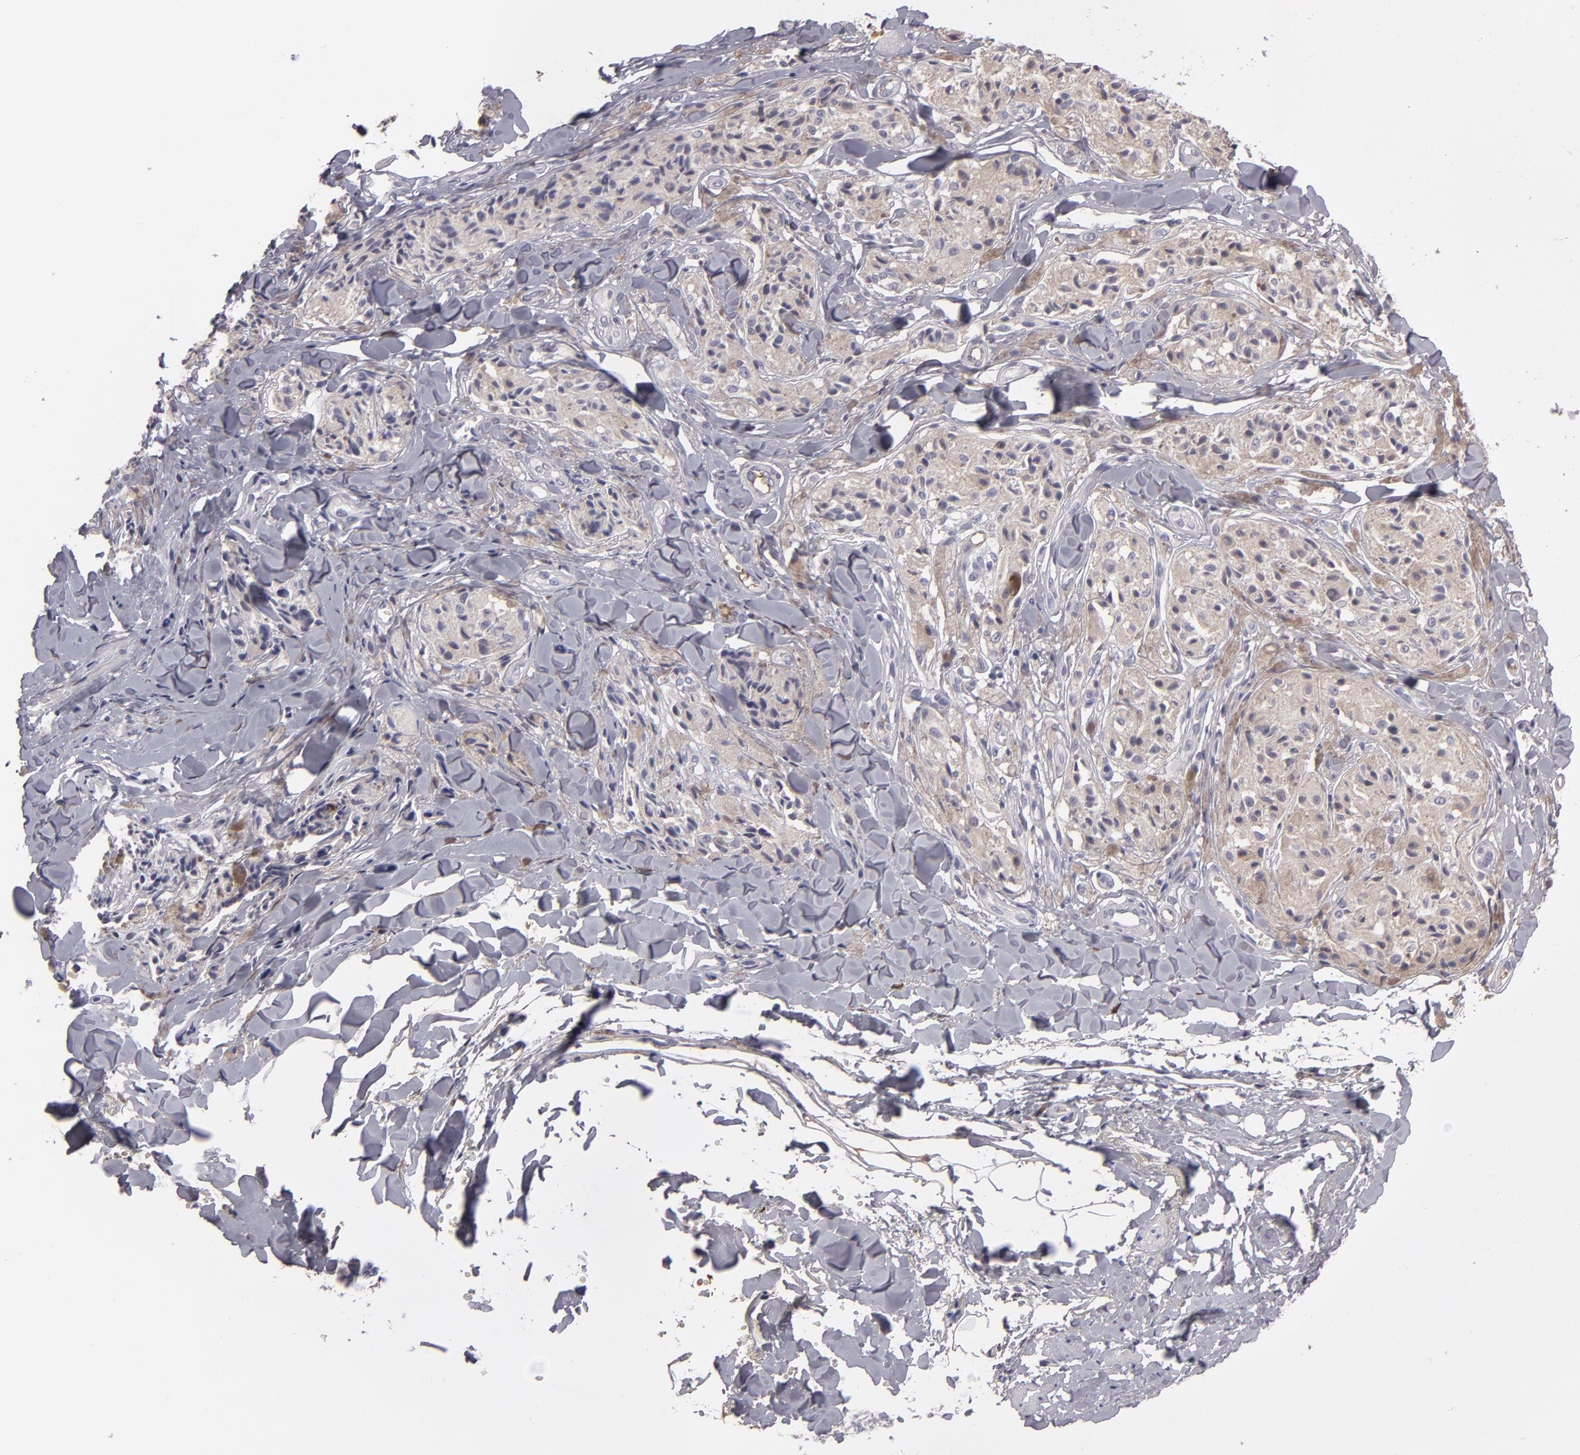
{"staining": {"intensity": "negative", "quantity": "none", "location": "none"}, "tissue": "melanoma", "cell_type": "Tumor cells", "image_type": "cancer", "snomed": [{"axis": "morphology", "description": "Malignant melanoma, Metastatic site"}, {"axis": "topography", "description": "Skin"}], "caption": "Immunohistochemistry image of neoplastic tissue: melanoma stained with DAB (3,3'-diaminobenzidine) reveals no significant protein staining in tumor cells. The staining is performed using DAB brown chromogen with nuclei counter-stained in using hematoxylin.", "gene": "ABCC4", "patient": {"sex": "female", "age": 66}}